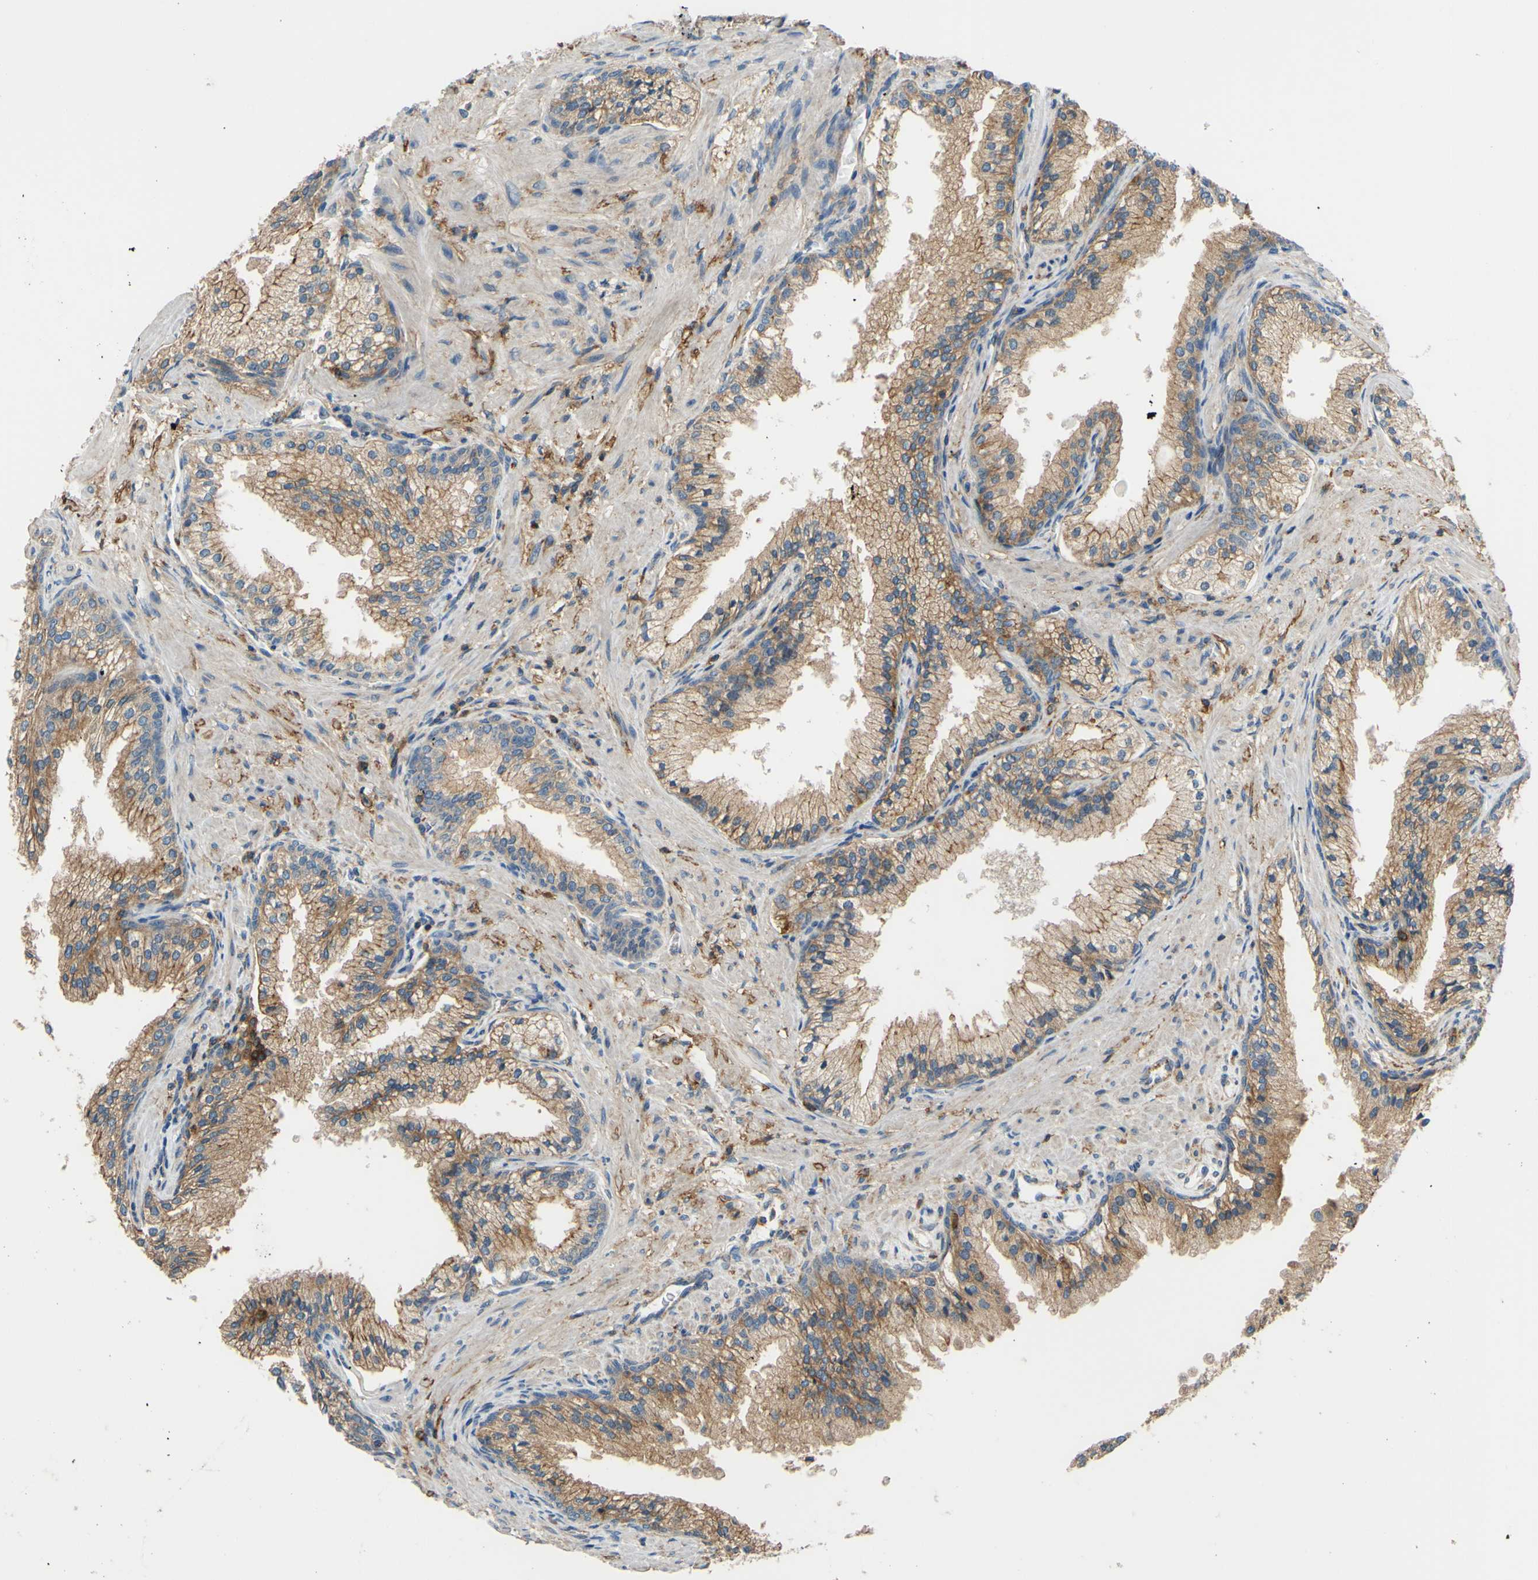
{"staining": {"intensity": "moderate", "quantity": "25%-75%", "location": "cytoplasmic/membranous"}, "tissue": "prostate cancer", "cell_type": "Tumor cells", "image_type": "cancer", "snomed": [{"axis": "morphology", "description": "Adenocarcinoma, High grade"}, {"axis": "topography", "description": "Prostate"}], "caption": "Protein staining of prostate cancer (adenocarcinoma (high-grade)) tissue exhibits moderate cytoplasmic/membranous expression in about 25%-75% of tumor cells.", "gene": "POR", "patient": {"sex": "male", "age": 58}}